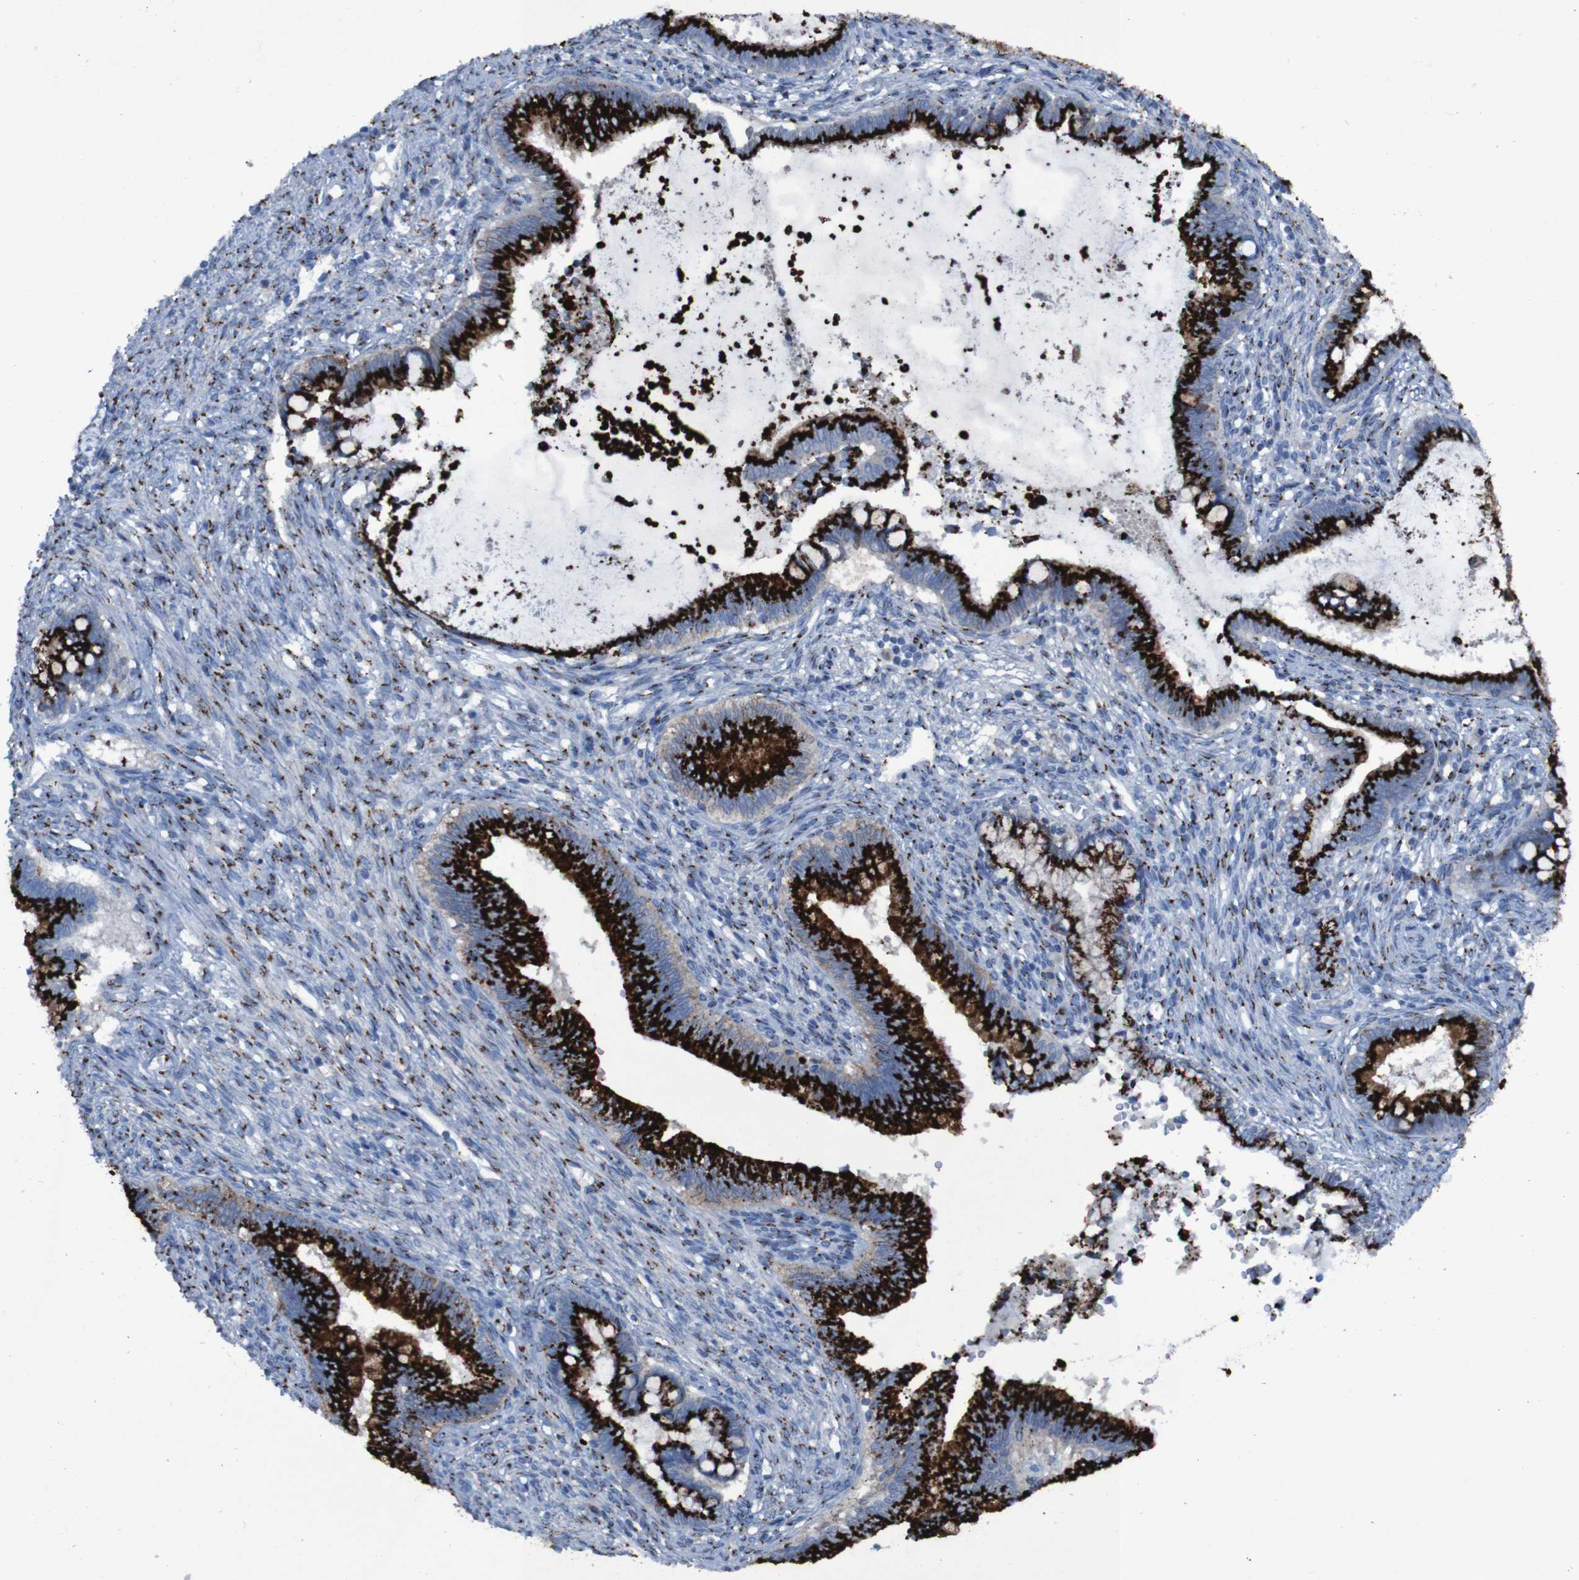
{"staining": {"intensity": "strong", "quantity": ">75%", "location": "cytoplasmic/membranous"}, "tissue": "cervical cancer", "cell_type": "Tumor cells", "image_type": "cancer", "snomed": [{"axis": "morphology", "description": "Adenocarcinoma, NOS"}, {"axis": "topography", "description": "Cervix"}], "caption": "Human cervical cancer (adenocarcinoma) stained with a brown dye exhibits strong cytoplasmic/membranous positive positivity in approximately >75% of tumor cells.", "gene": "GOLM1", "patient": {"sex": "female", "age": 44}}